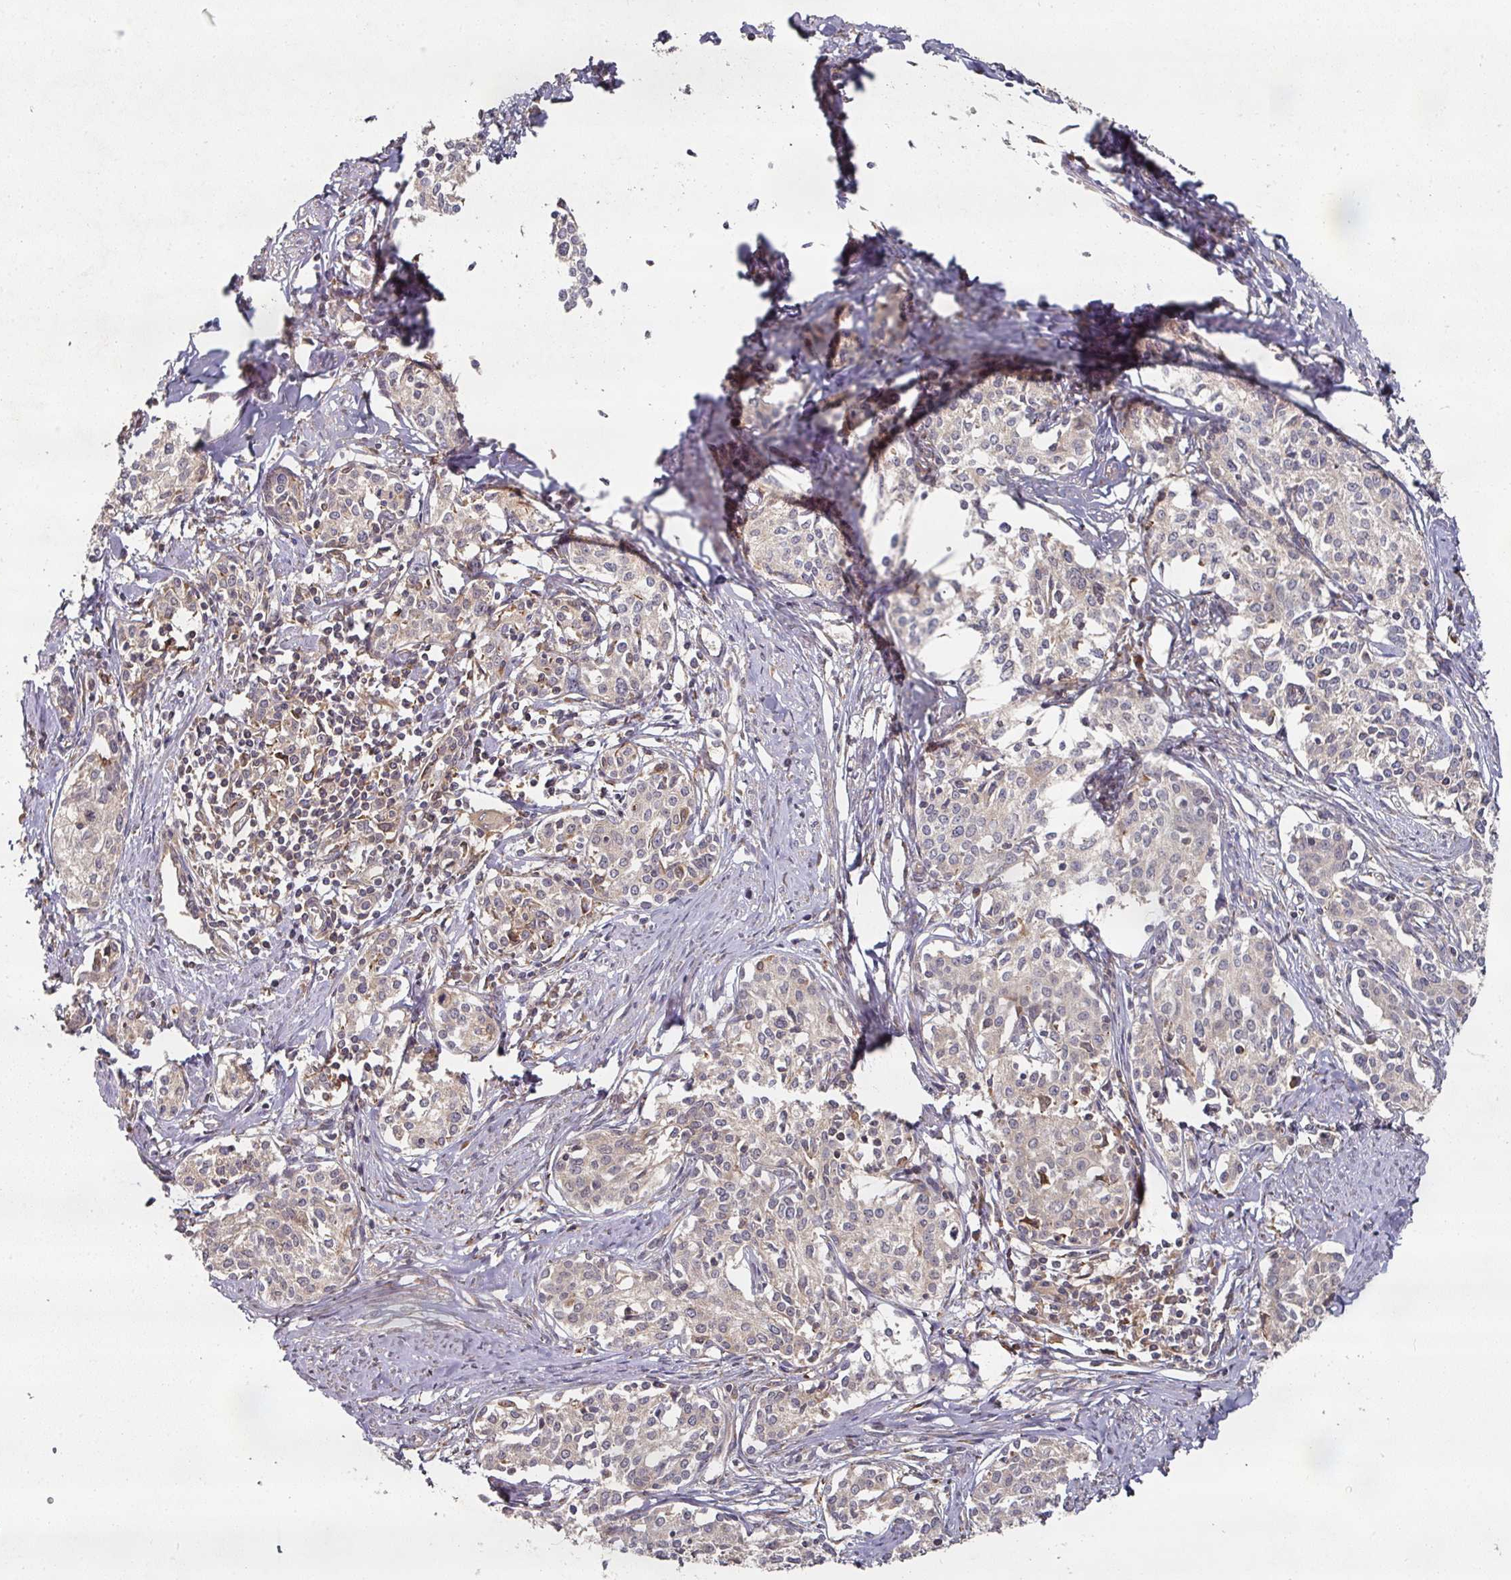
{"staining": {"intensity": "weak", "quantity": "25%-75%", "location": "cytoplasmic/membranous"}, "tissue": "cervical cancer", "cell_type": "Tumor cells", "image_type": "cancer", "snomed": [{"axis": "morphology", "description": "Squamous cell carcinoma, NOS"}, {"axis": "morphology", "description": "Adenocarcinoma, NOS"}, {"axis": "topography", "description": "Cervix"}], "caption": "Human cervical cancer (adenocarcinoma) stained for a protein (brown) exhibits weak cytoplasmic/membranous positive positivity in approximately 25%-75% of tumor cells.", "gene": "CEP95", "patient": {"sex": "female", "age": 52}}